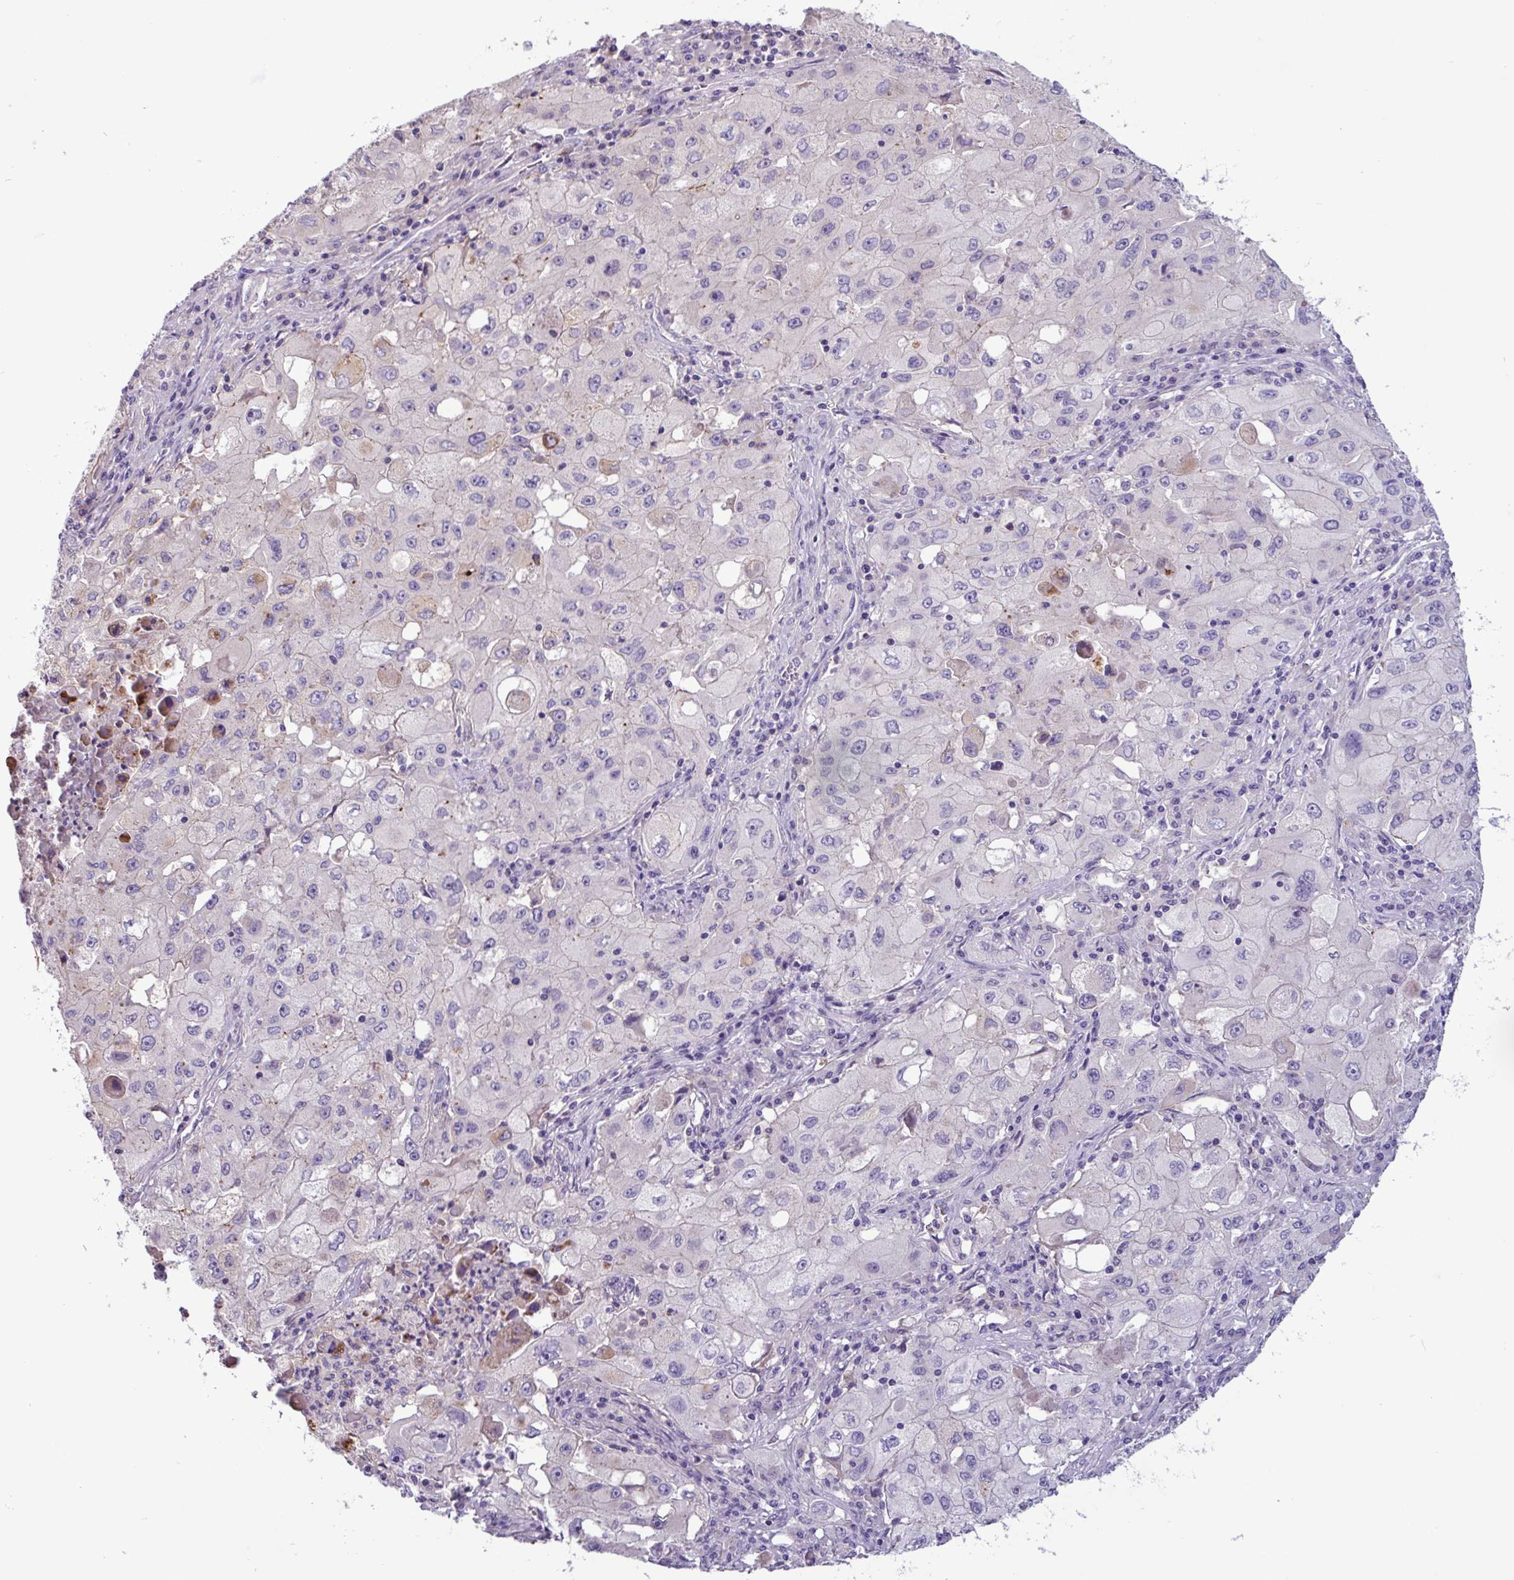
{"staining": {"intensity": "negative", "quantity": "none", "location": "none"}, "tissue": "lung cancer", "cell_type": "Tumor cells", "image_type": "cancer", "snomed": [{"axis": "morphology", "description": "Squamous cell carcinoma, NOS"}, {"axis": "topography", "description": "Lung"}], "caption": "Immunohistochemistry (IHC) of lung cancer (squamous cell carcinoma) reveals no expression in tumor cells. (DAB (3,3'-diaminobenzidine) immunohistochemistry (IHC), high magnification).", "gene": "PNLDC1", "patient": {"sex": "male", "age": 63}}